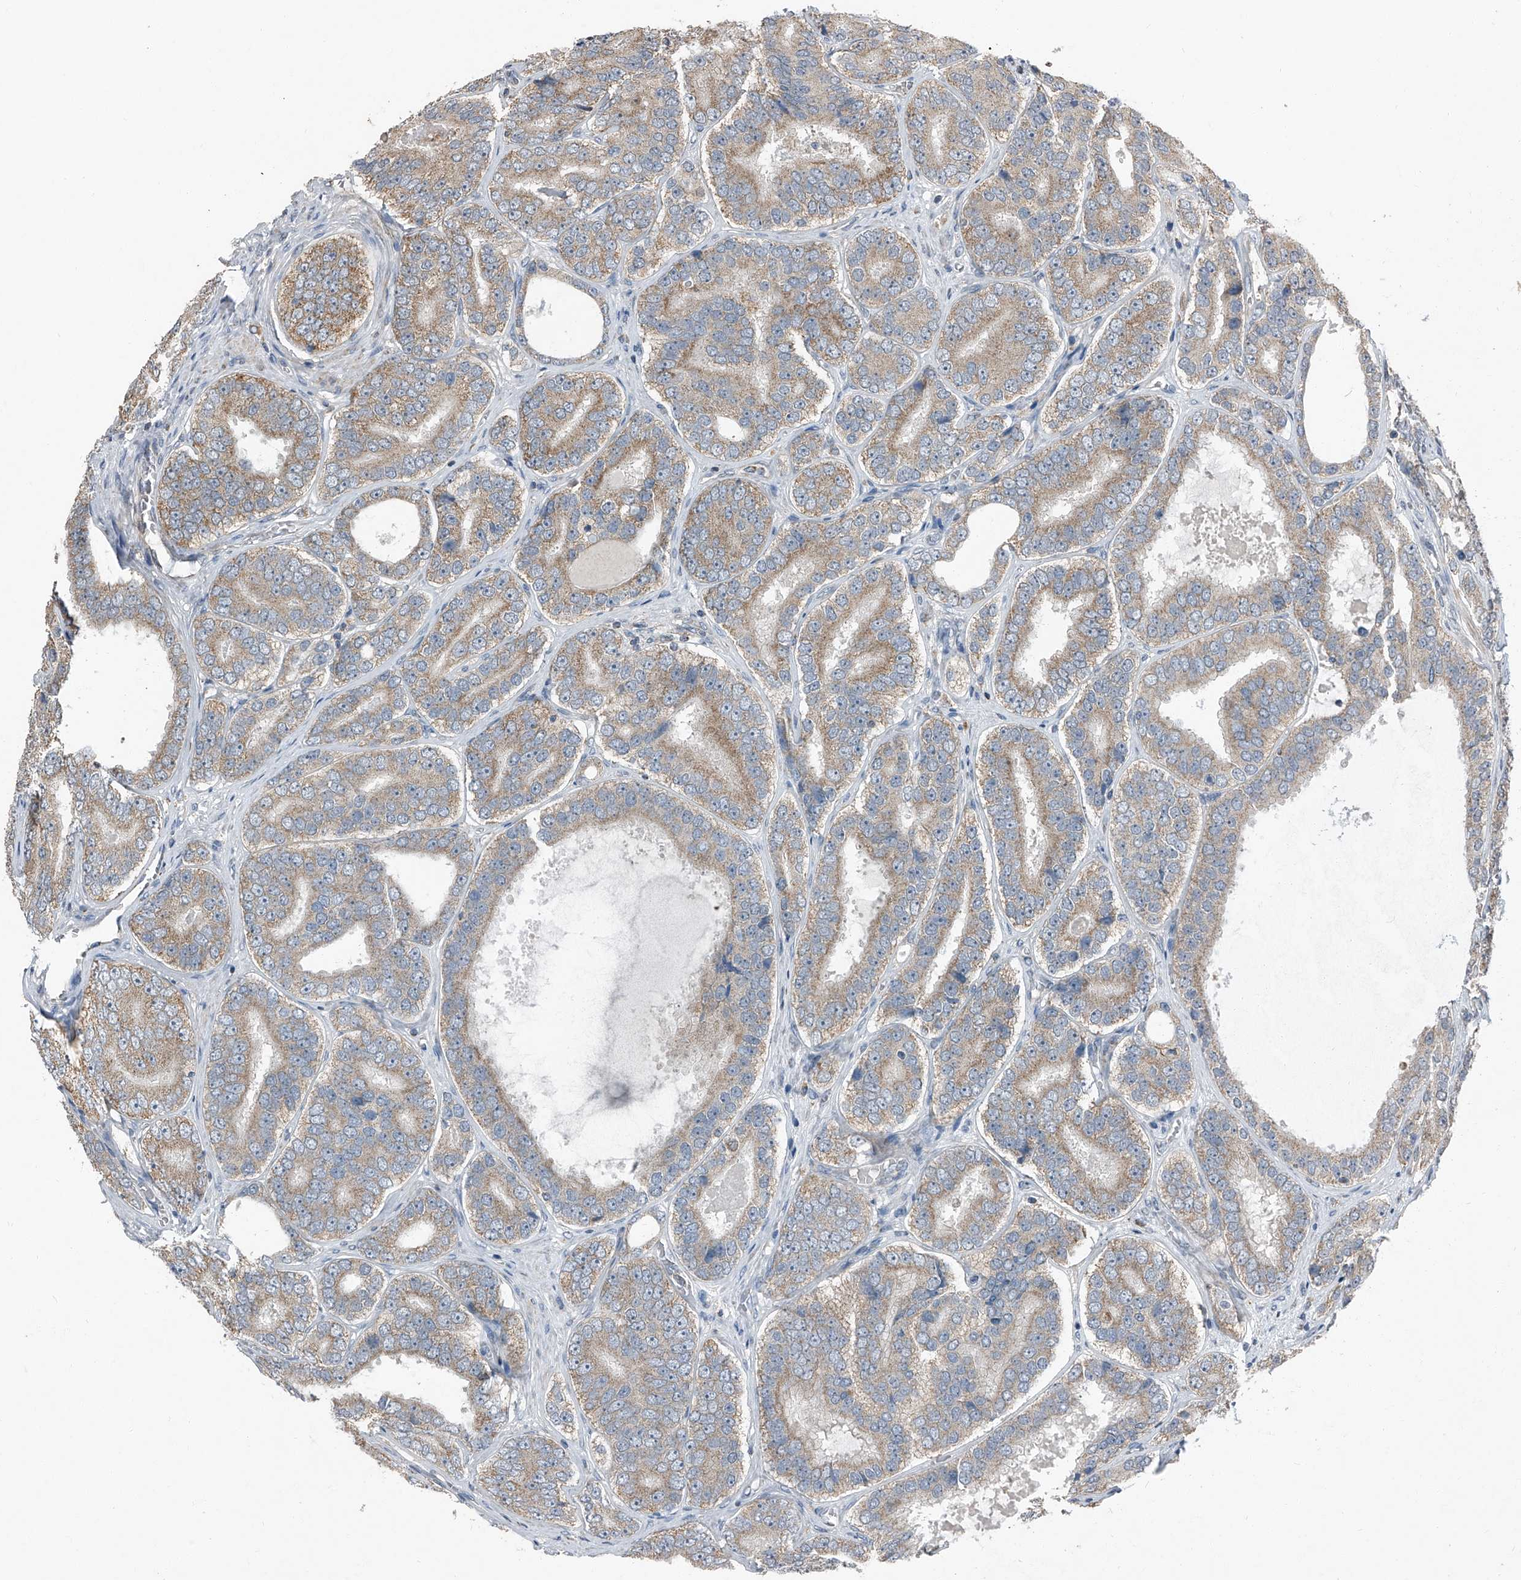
{"staining": {"intensity": "moderate", "quantity": ">75%", "location": "cytoplasmic/membranous"}, "tissue": "prostate cancer", "cell_type": "Tumor cells", "image_type": "cancer", "snomed": [{"axis": "morphology", "description": "Adenocarcinoma, High grade"}, {"axis": "topography", "description": "Prostate"}], "caption": "The image displays a brown stain indicating the presence of a protein in the cytoplasmic/membranous of tumor cells in prostate high-grade adenocarcinoma. The staining was performed using DAB (3,3'-diaminobenzidine), with brown indicating positive protein expression. Nuclei are stained blue with hematoxylin.", "gene": "CHRNA7", "patient": {"sex": "male", "age": 56}}